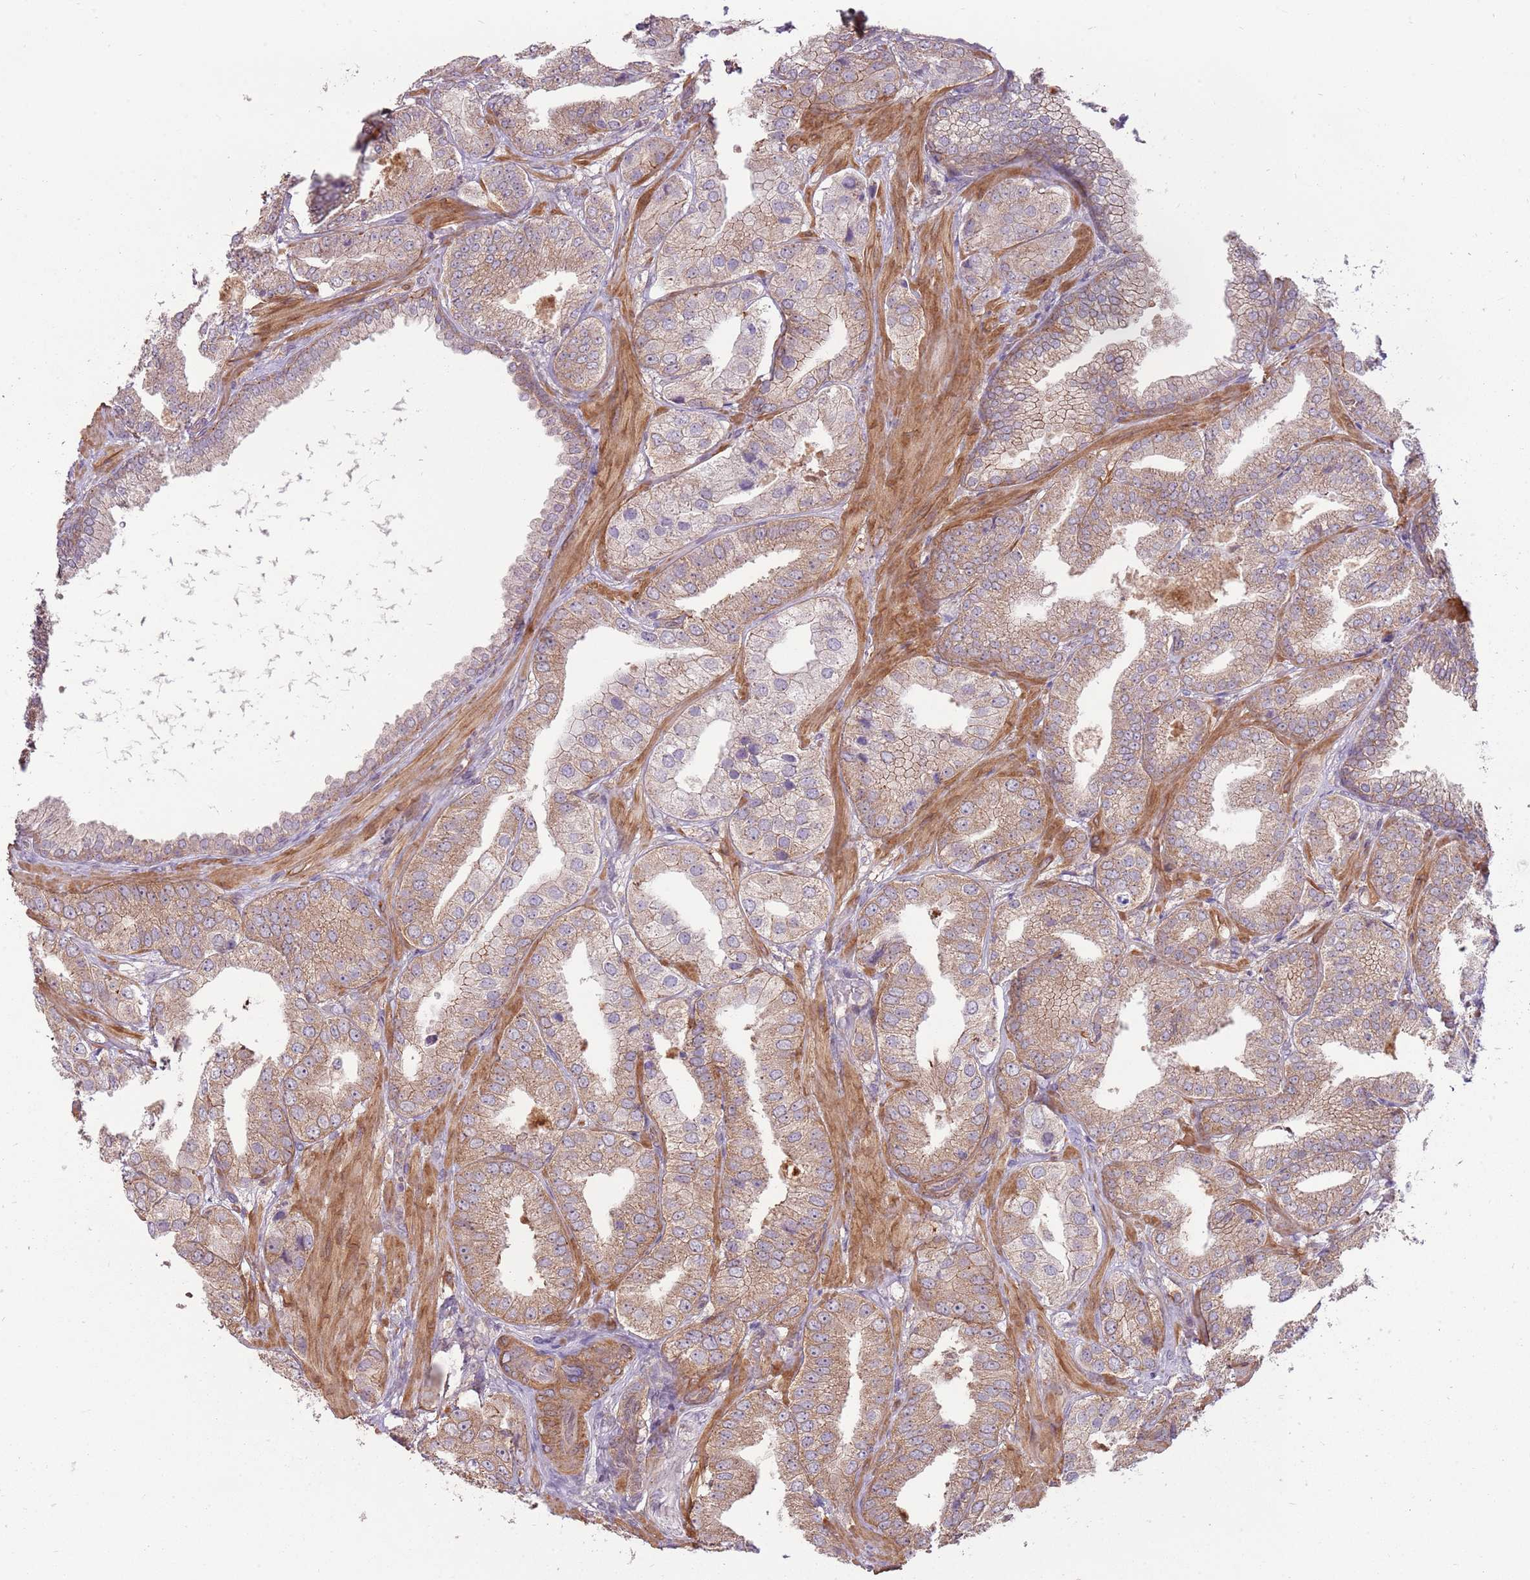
{"staining": {"intensity": "moderate", "quantity": "25%-75%", "location": "cytoplasmic/membranous"}, "tissue": "prostate cancer", "cell_type": "Tumor cells", "image_type": "cancer", "snomed": [{"axis": "morphology", "description": "Adenocarcinoma, High grade"}, {"axis": "topography", "description": "Prostate"}], "caption": "Moderate cytoplasmic/membranous protein staining is present in approximately 25%-75% of tumor cells in prostate adenocarcinoma (high-grade).", "gene": "SPATA31D1", "patient": {"sex": "male", "age": 63}}